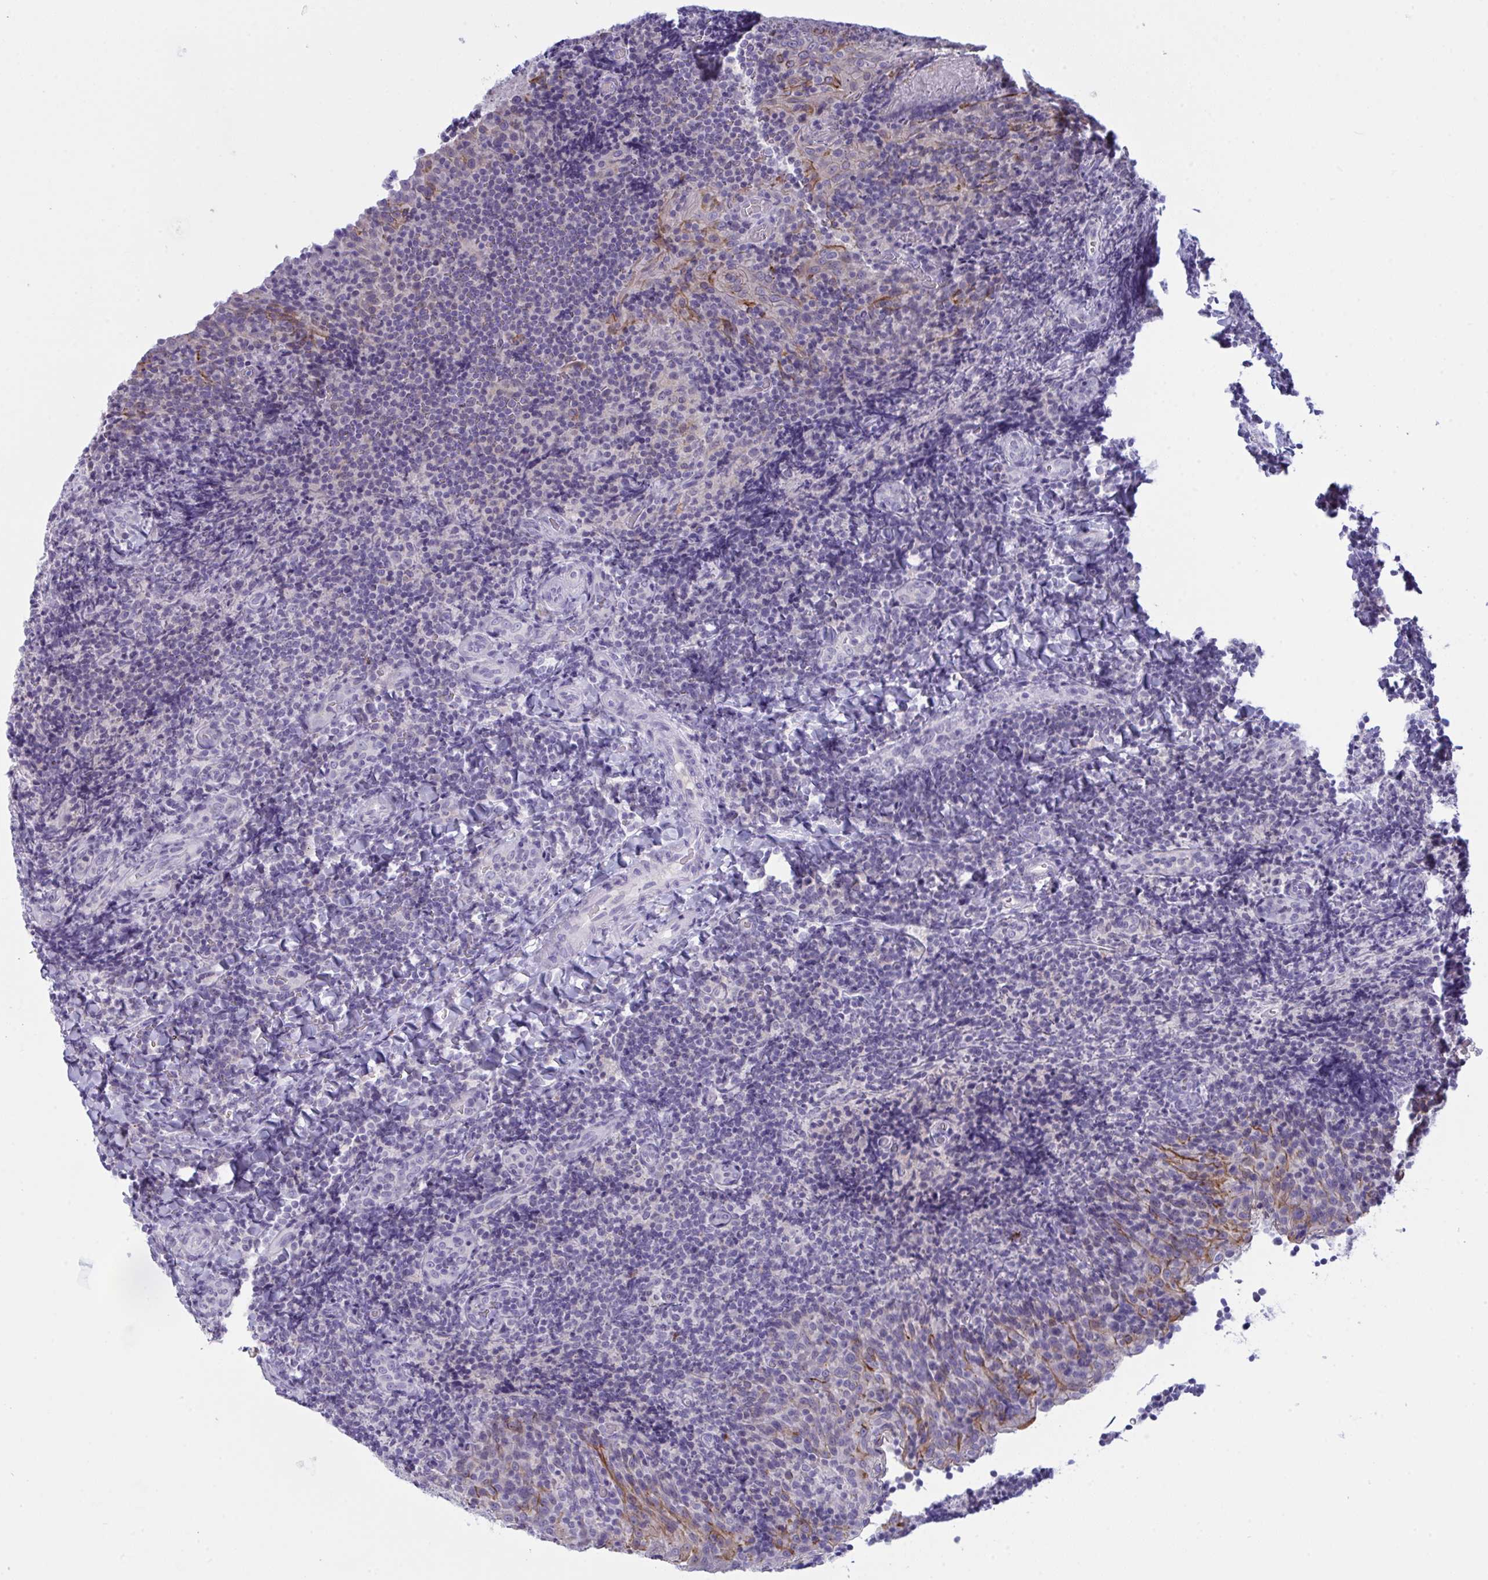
{"staining": {"intensity": "moderate", "quantity": "25%-75%", "location": "cytoplasmic/membranous"}, "tissue": "tonsil", "cell_type": "Germinal center cells", "image_type": "normal", "snomed": [{"axis": "morphology", "description": "Normal tissue, NOS"}, {"axis": "topography", "description": "Tonsil"}], "caption": "Immunohistochemistry (IHC) micrograph of benign human tonsil stained for a protein (brown), which demonstrates medium levels of moderate cytoplasmic/membranous staining in about 25%-75% of germinal center cells.", "gene": "TENT5D", "patient": {"sex": "male", "age": 17}}